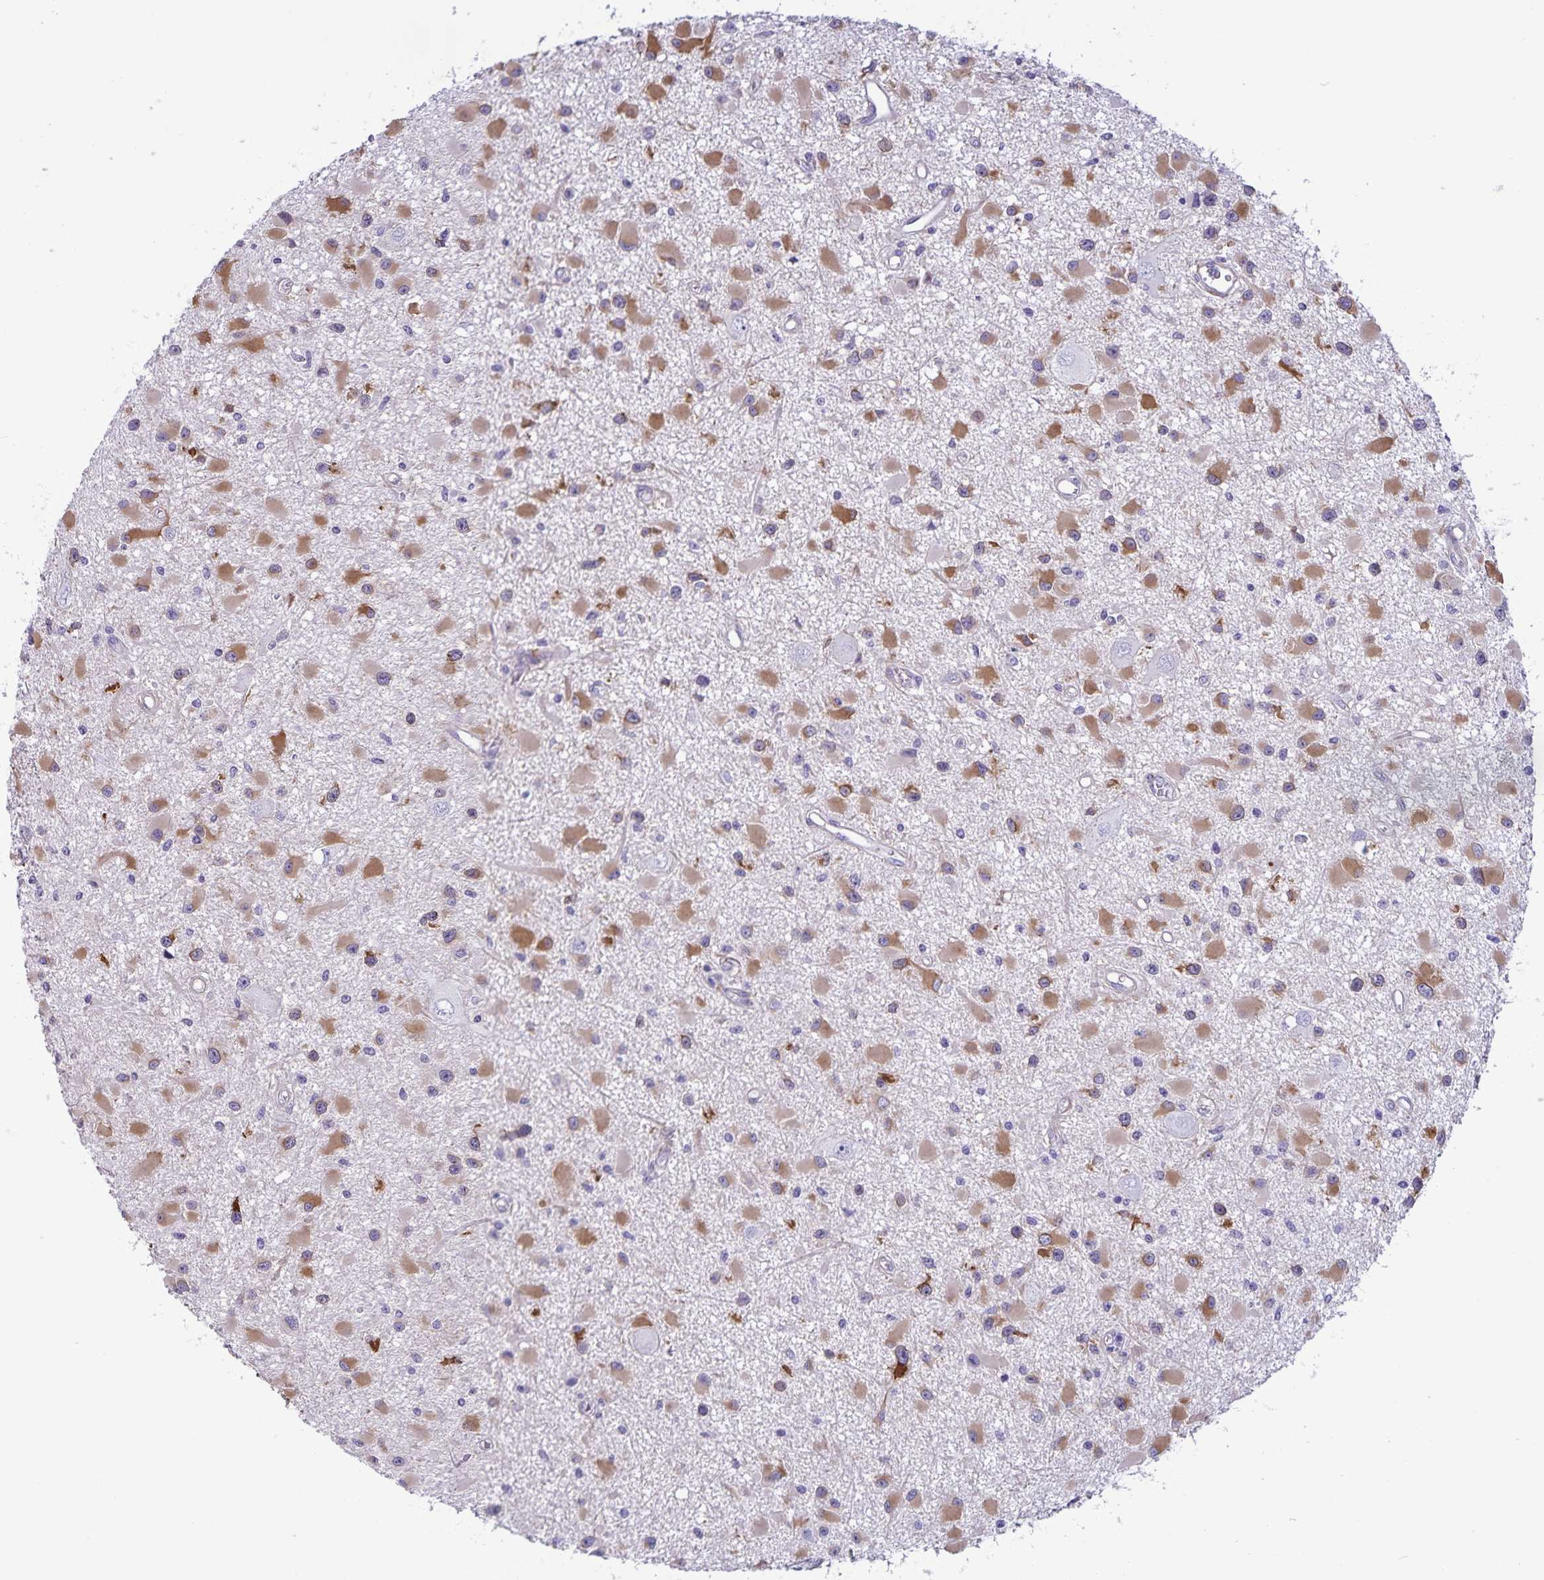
{"staining": {"intensity": "moderate", "quantity": ">75%", "location": "cytoplasmic/membranous"}, "tissue": "glioma", "cell_type": "Tumor cells", "image_type": "cancer", "snomed": [{"axis": "morphology", "description": "Glioma, malignant, High grade"}, {"axis": "topography", "description": "Brain"}], "caption": "This micrograph demonstrates glioma stained with immunohistochemistry to label a protein in brown. The cytoplasmic/membranous of tumor cells show moderate positivity for the protein. Nuclei are counter-stained blue.", "gene": "RCN1", "patient": {"sex": "male", "age": 54}}